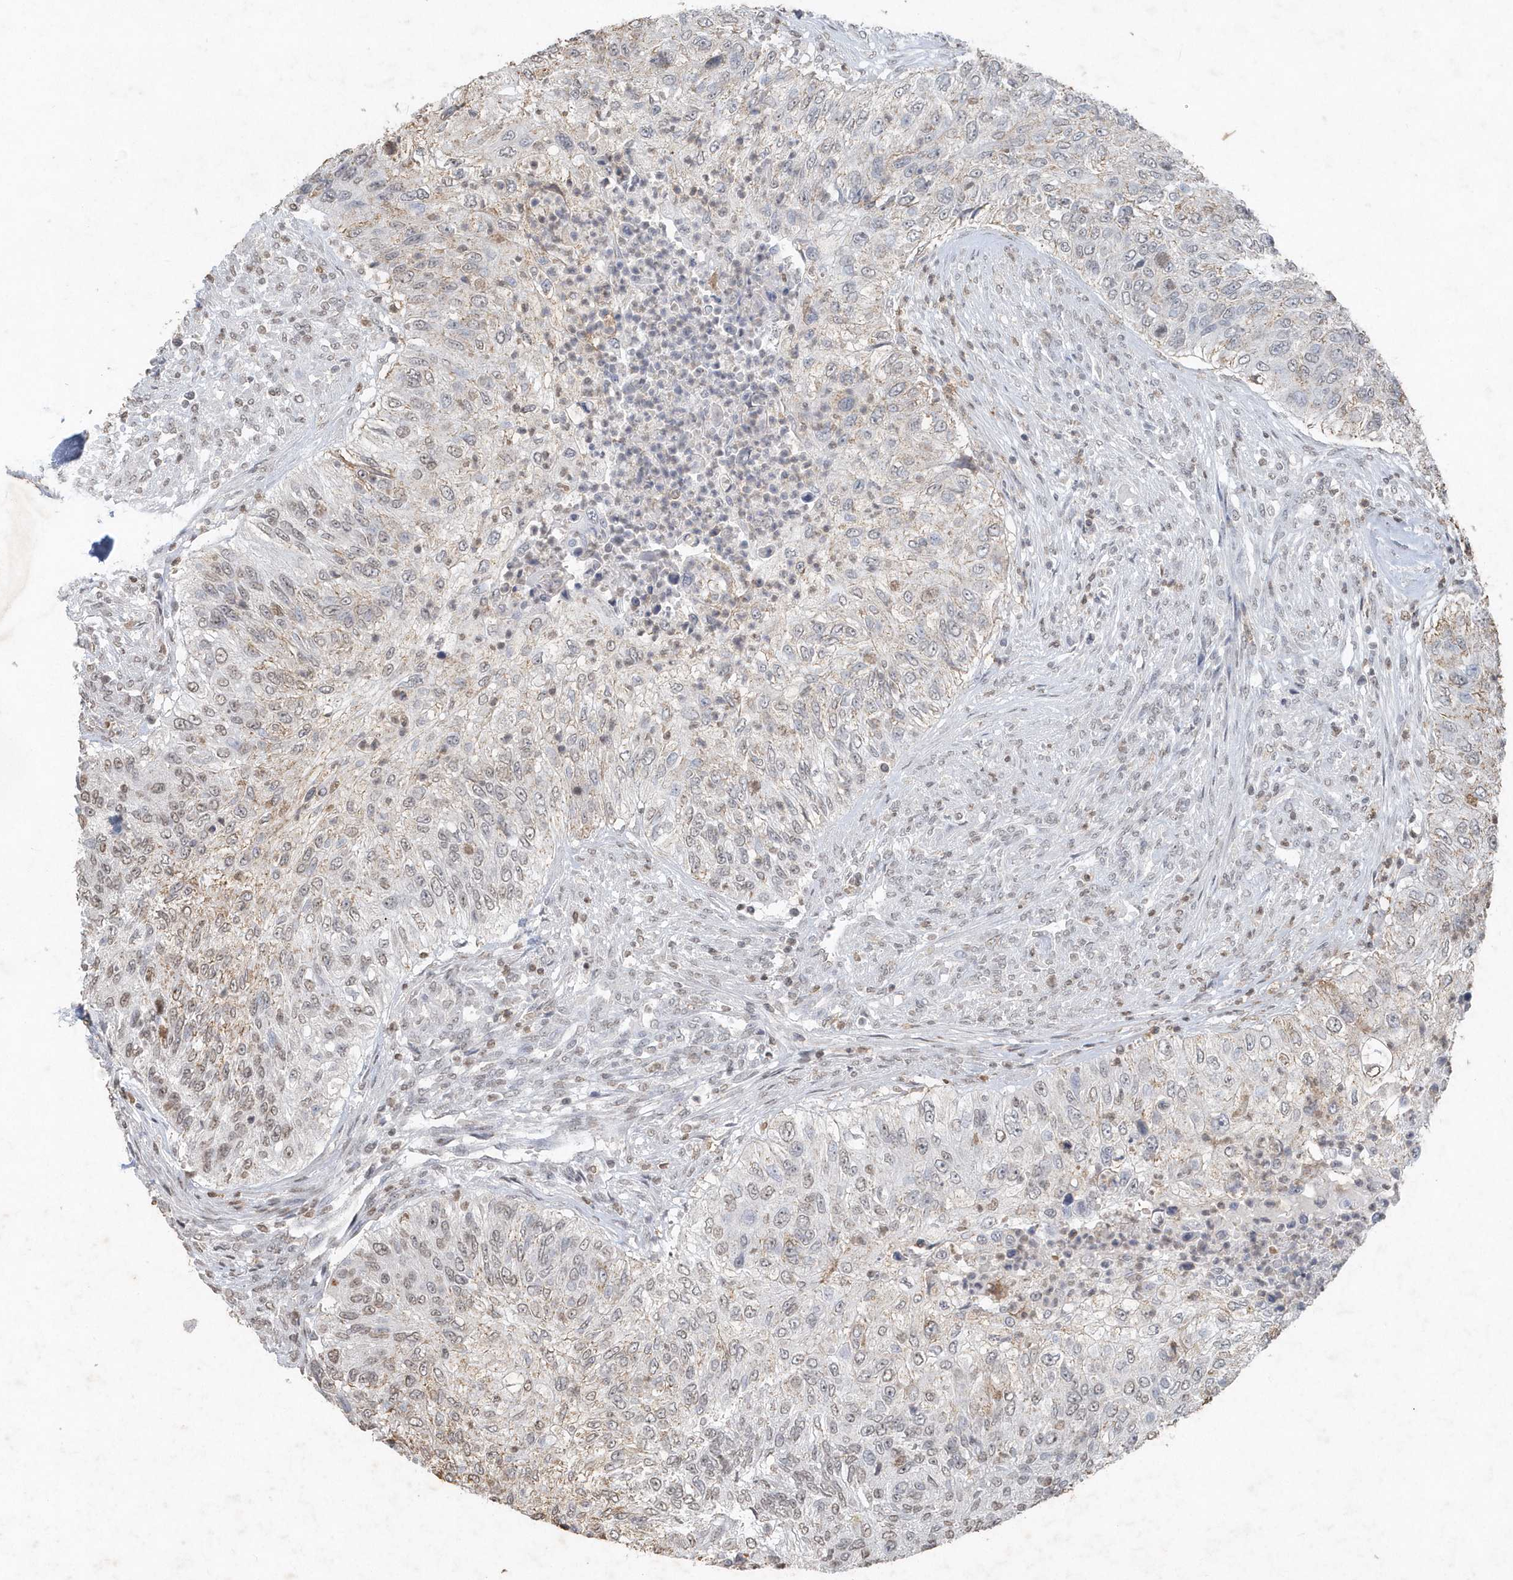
{"staining": {"intensity": "weak", "quantity": "25%-75%", "location": "cytoplasmic/membranous,nuclear"}, "tissue": "urothelial cancer", "cell_type": "Tumor cells", "image_type": "cancer", "snomed": [{"axis": "morphology", "description": "Urothelial carcinoma, High grade"}, {"axis": "topography", "description": "Urinary bladder"}], "caption": "This image demonstrates immunohistochemistry staining of human high-grade urothelial carcinoma, with low weak cytoplasmic/membranous and nuclear expression in approximately 25%-75% of tumor cells.", "gene": "PDCD1", "patient": {"sex": "female", "age": 60}}